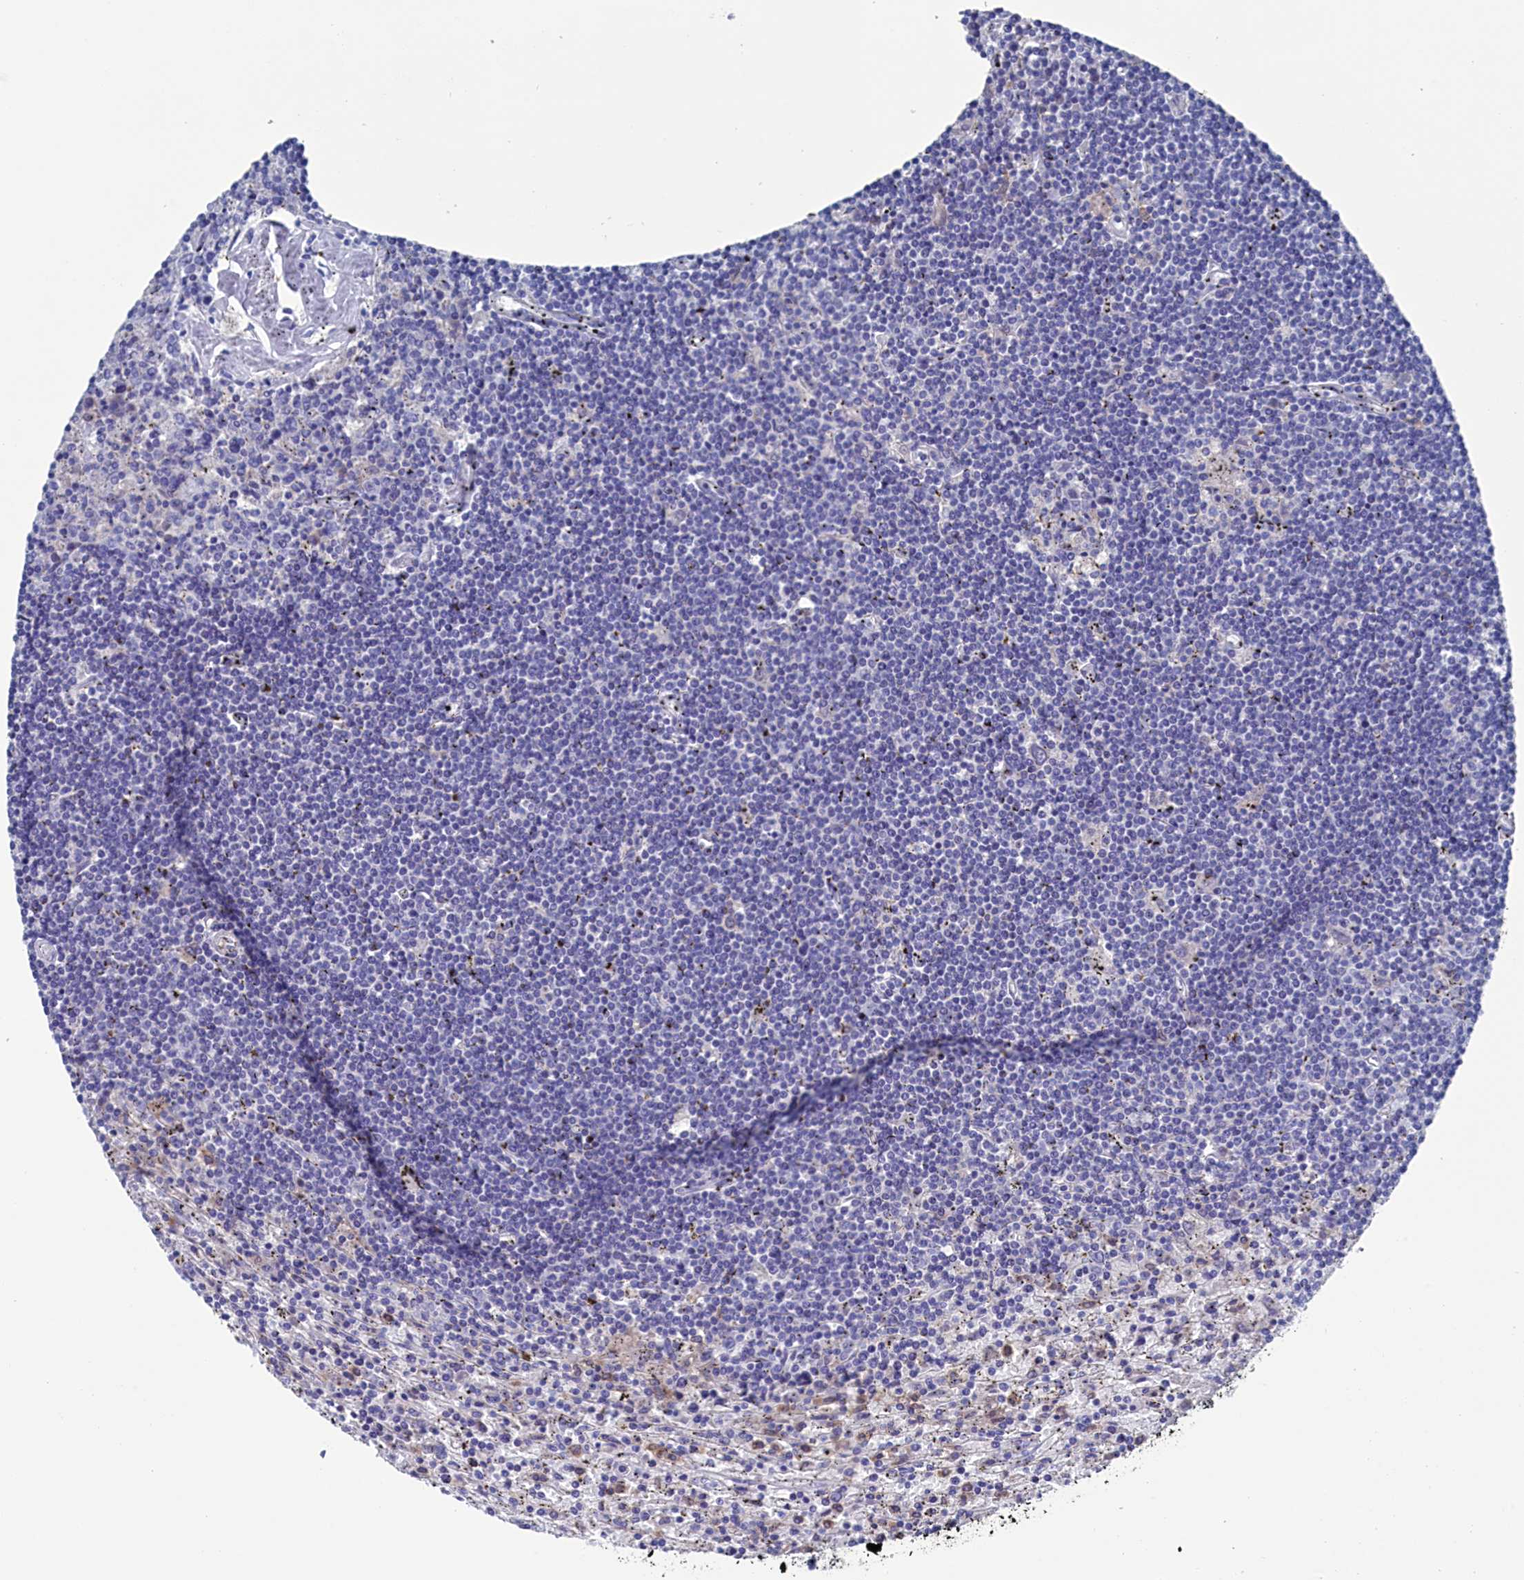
{"staining": {"intensity": "negative", "quantity": "none", "location": "none"}, "tissue": "lymphoma", "cell_type": "Tumor cells", "image_type": "cancer", "snomed": [{"axis": "morphology", "description": "Malignant lymphoma, non-Hodgkin's type, Low grade"}, {"axis": "topography", "description": "Spleen"}], "caption": "Human lymphoma stained for a protein using IHC displays no expression in tumor cells.", "gene": "TYROBP", "patient": {"sex": "male", "age": 76}}